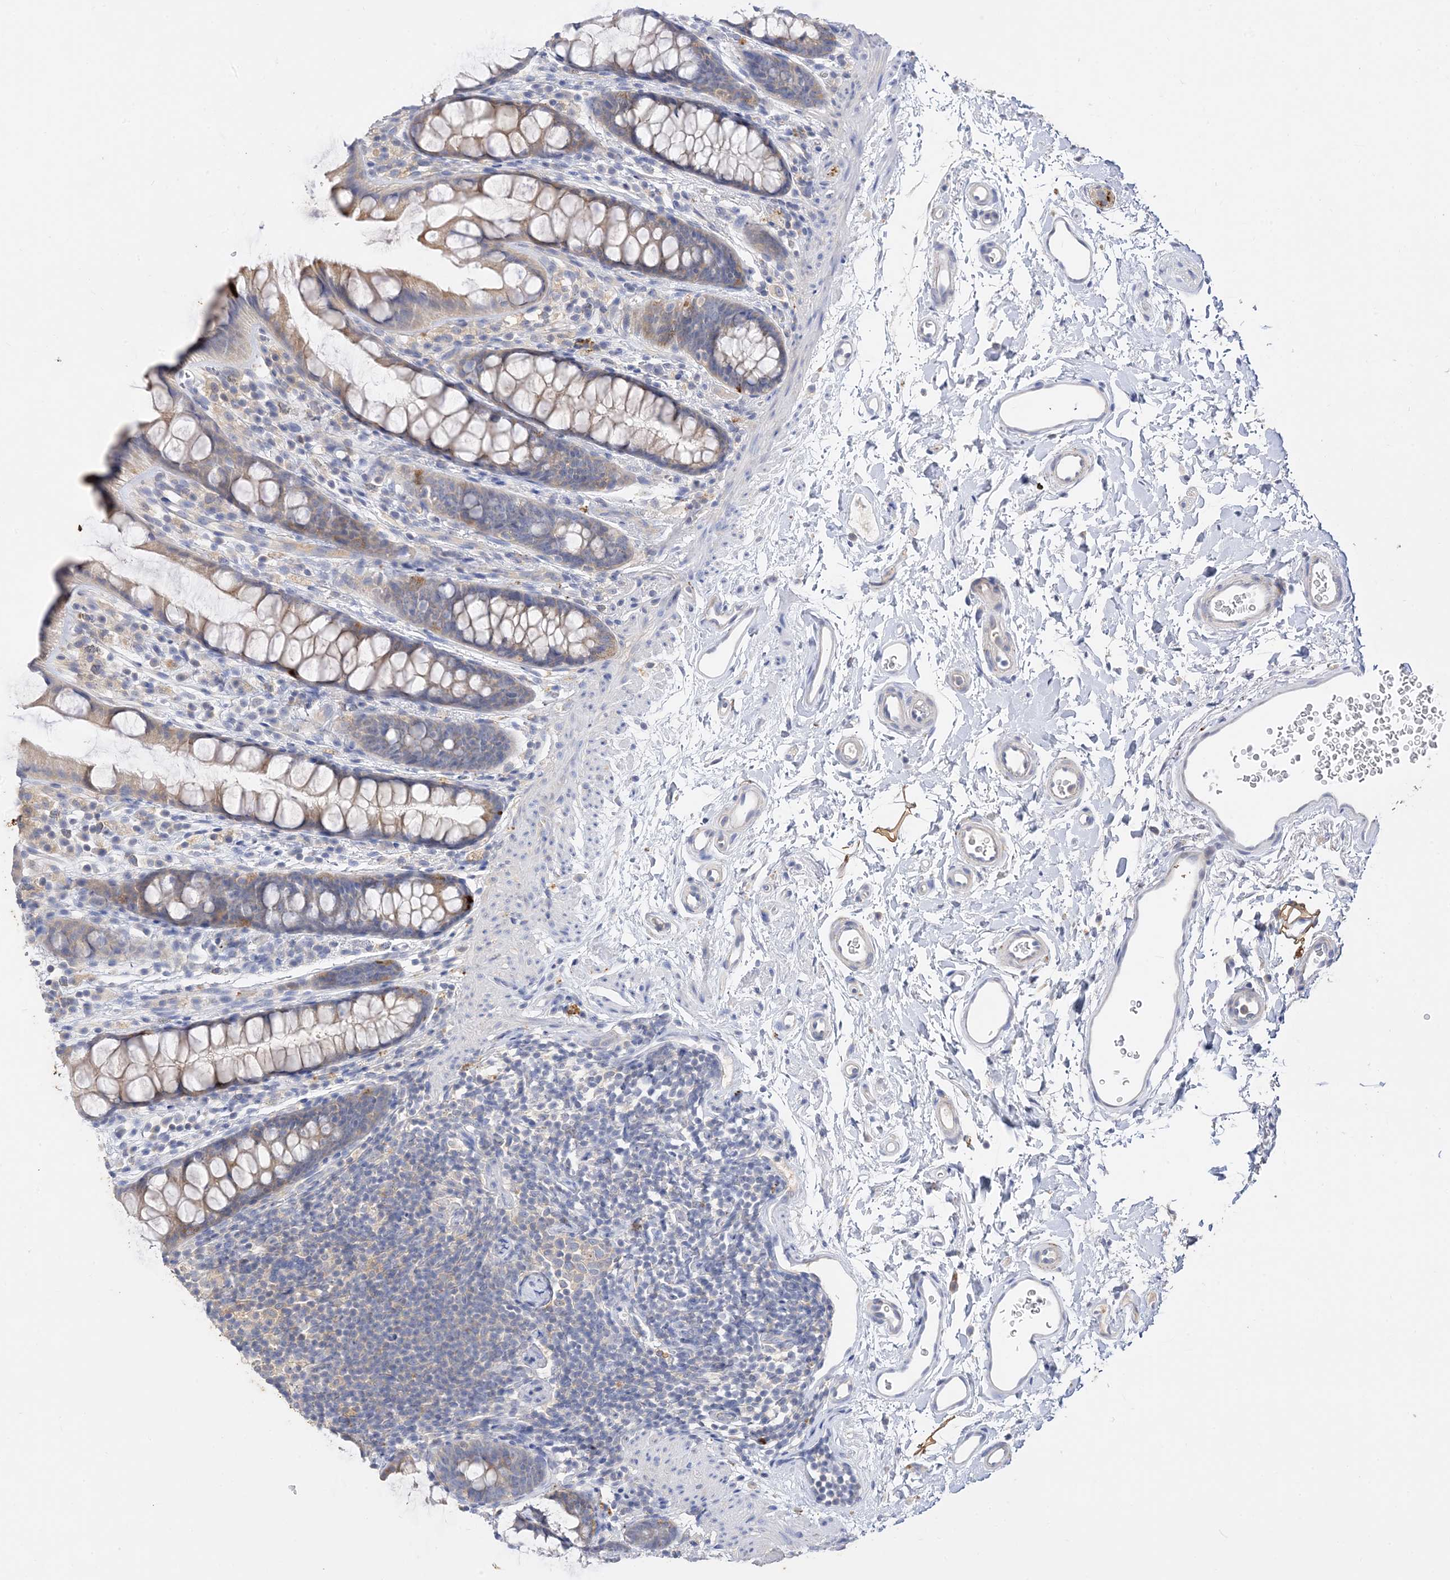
{"staining": {"intensity": "weak", "quantity": ">75%", "location": "cytoplasmic/membranous"}, "tissue": "rectum", "cell_type": "Glandular cells", "image_type": "normal", "snomed": [{"axis": "morphology", "description": "Normal tissue, NOS"}, {"axis": "topography", "description": "Rectum"}], "caption": "The histopathology image shows immunohistochemical staining of benign rectum. There is weak cytoplasmic/membranous staining is appreciated in approximately >75% of glandular cells.", "gene": "ARV1", "patient": {"sex": "female", "age": 65}}